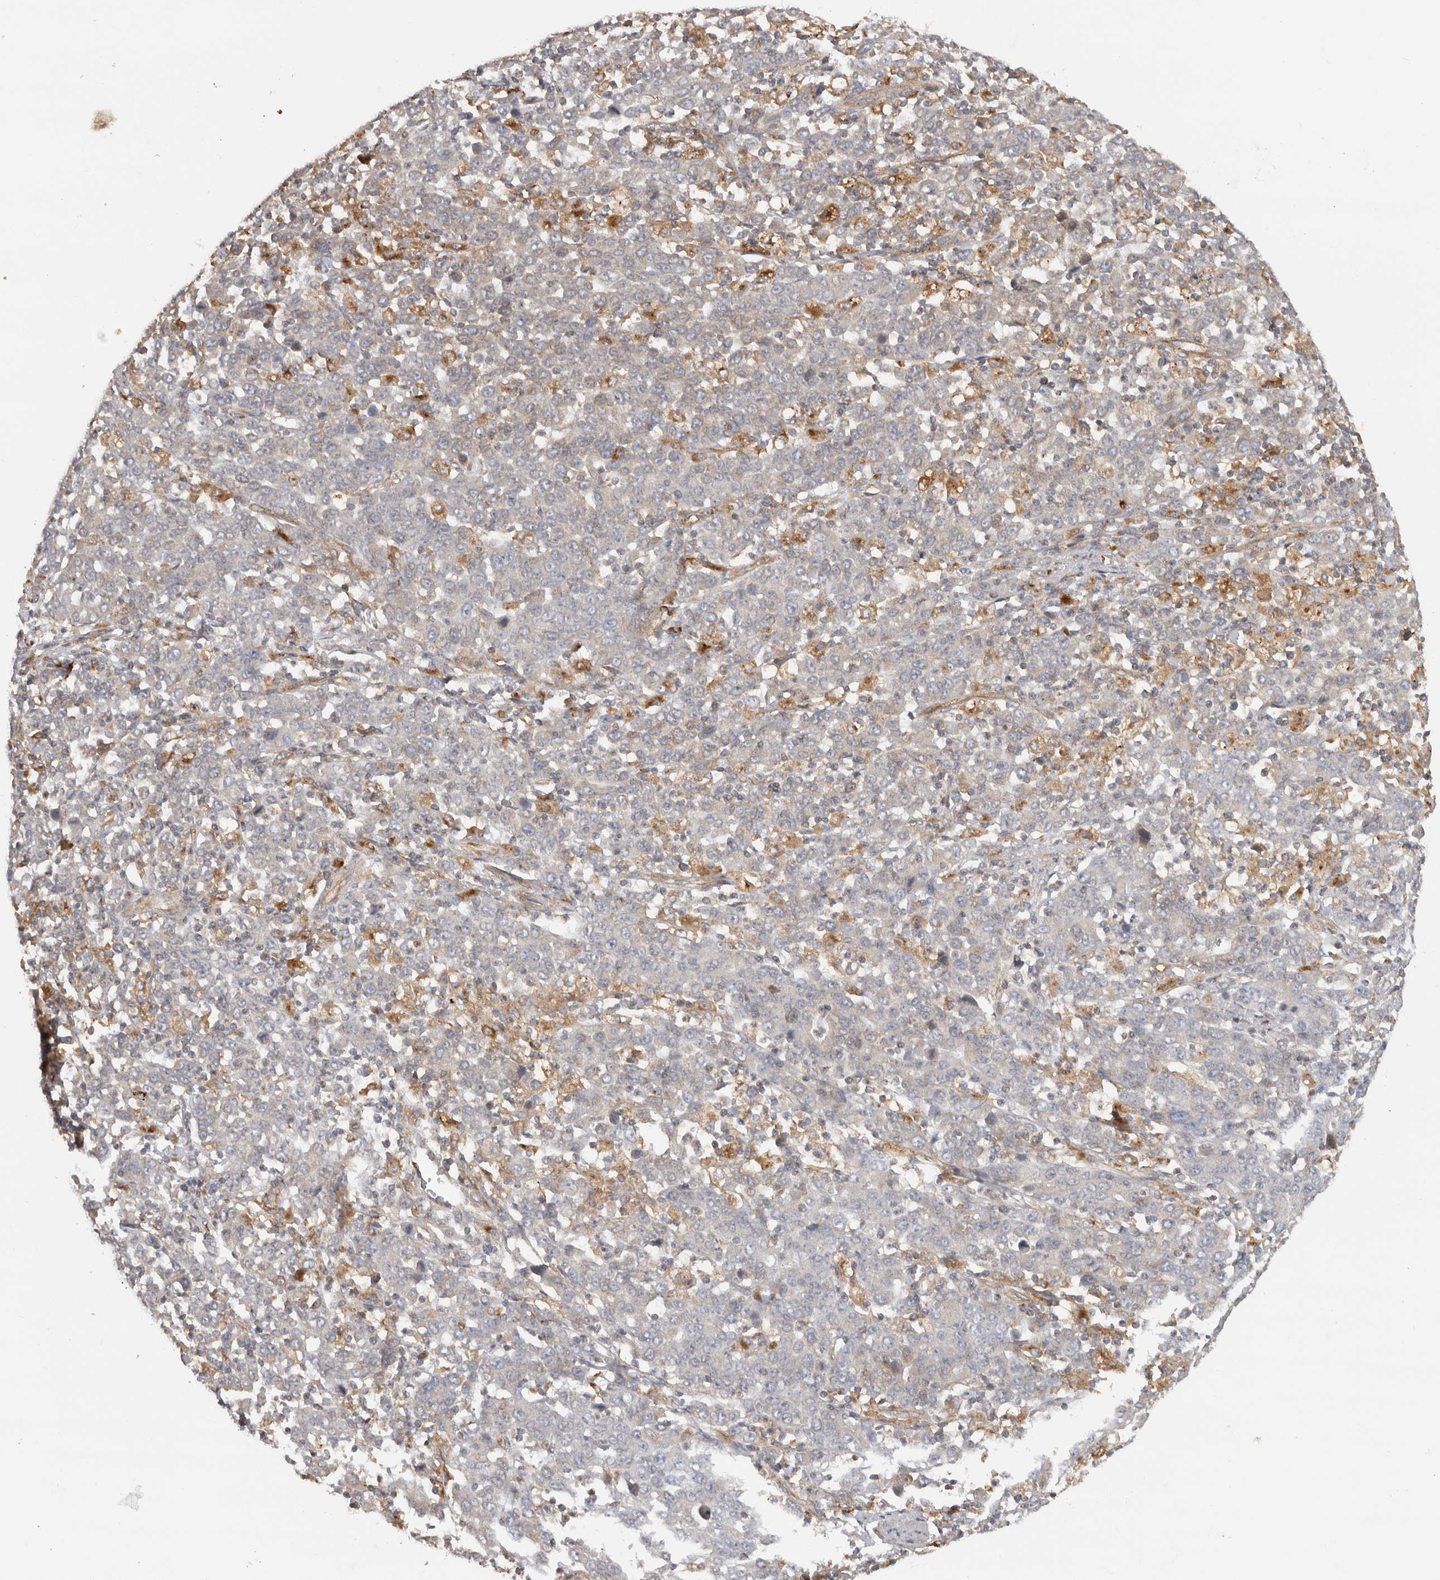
{"staining": {"intensity": "negative", "quantity": "none", "location": "none"}, "tissue": "stomach cancer", "cell_type": "Tumor cells", "image_type": "cancer", "snomed": [{"axis": "morphology", "description": "Adenocarcinoma, NOS"}, {"axis": "topography", "description": "Stomach, upper"}], "caption": "This is a micrograph of IHC staining of stomach adenocarcinoma, which shows no expression in tumor cells. (DAB immunohistochemistry (IHC) with hematoxylin counter stain).", "gene": "HLA-E", "patient": {"sex": "male", "age": 69}}